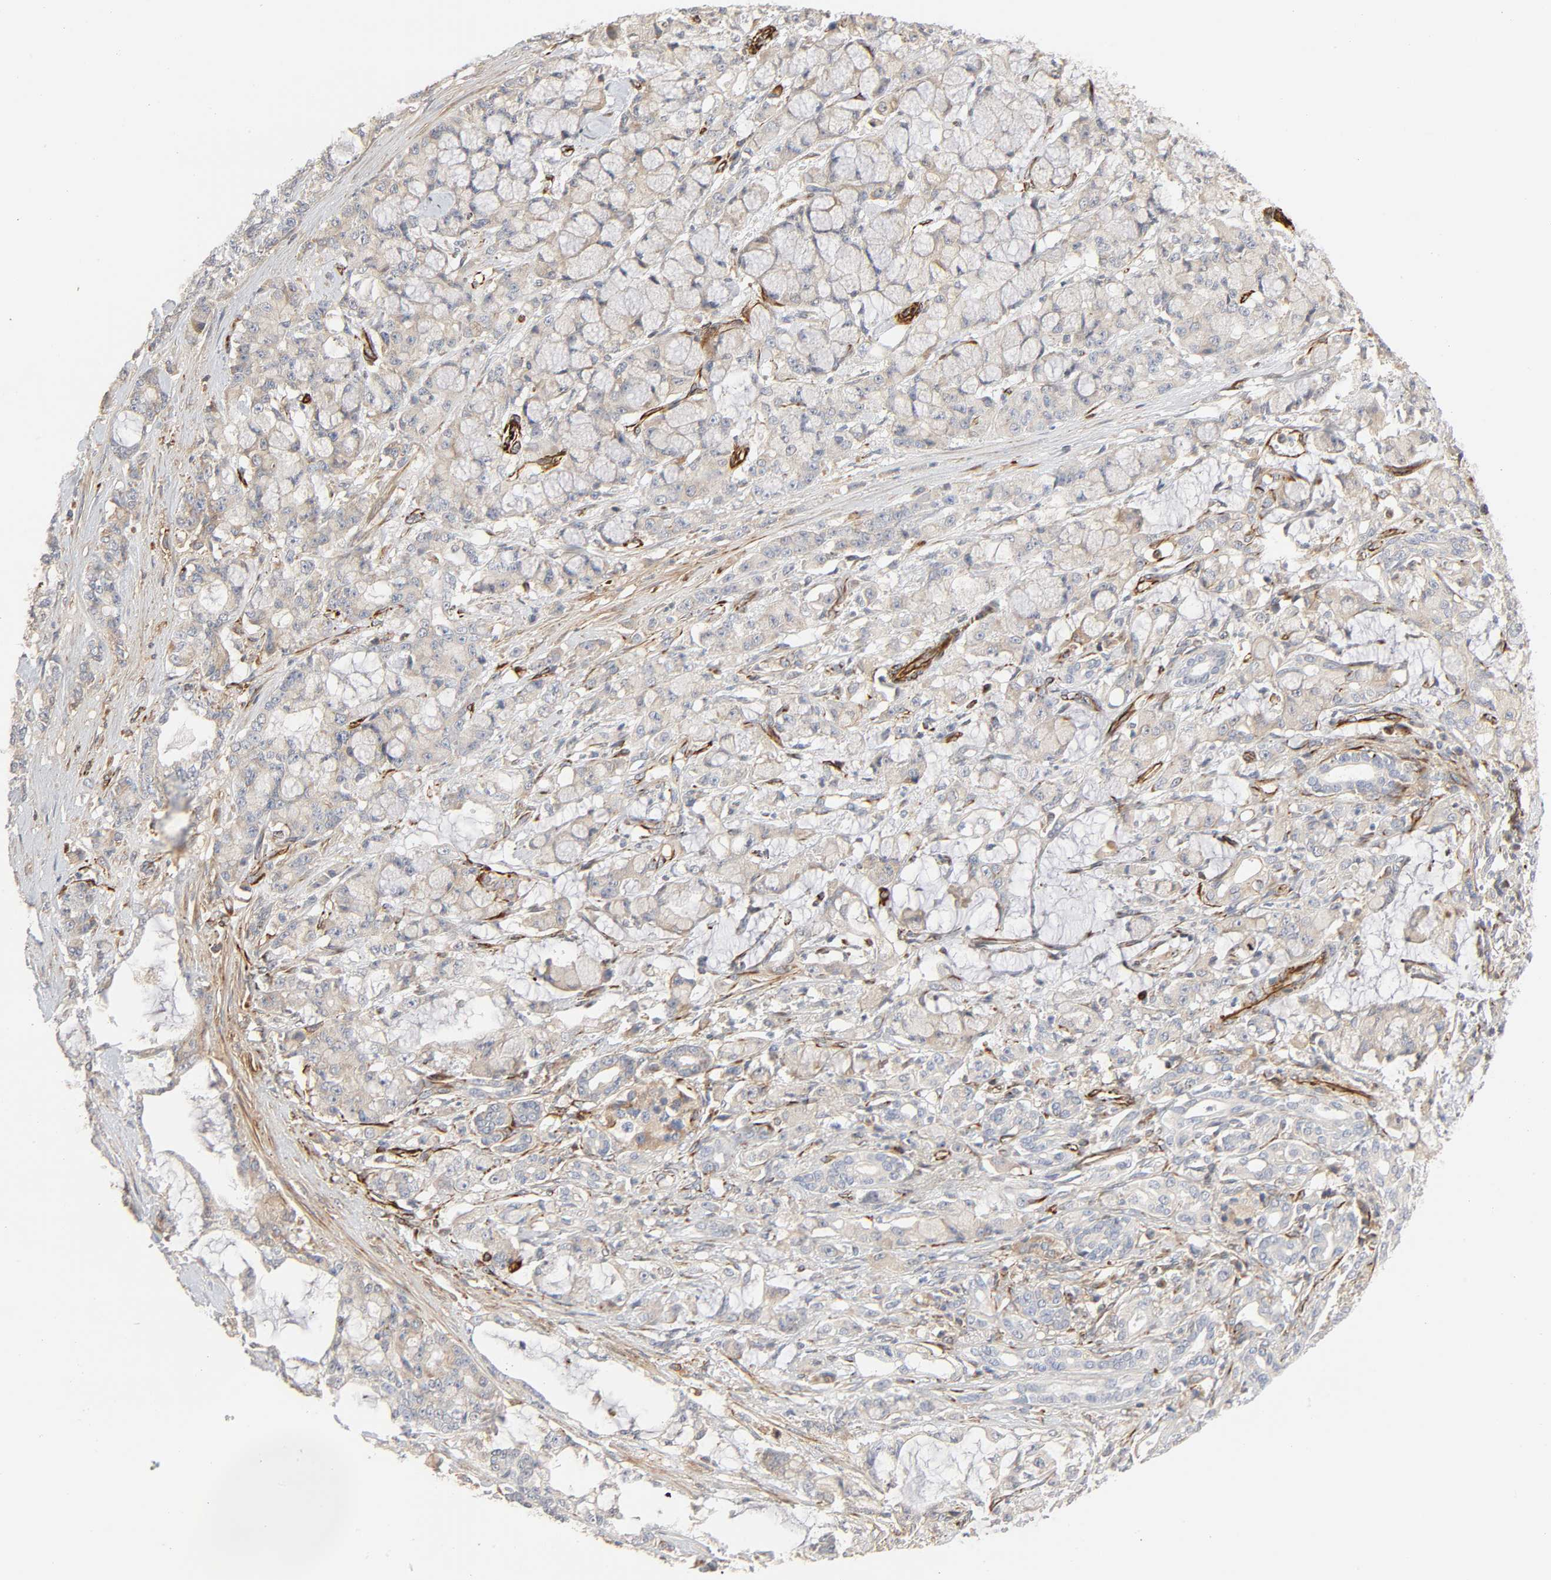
{"staining": {"intensity": "moderate", "quantity": ">75%", "location": "cytoplasmic/membranous"}, "tissue": "pancreatic cancer", "cell_type": "Tumor cells", "image_type": "cancer", "snomed": [{"axis": "morphology", "description": "Adenocarcinoma, NOS"}, {"axis": "topography", "description": "Pancreas"}], "caption": "Protein staining of pancreatic adenocarcinoma tissue exhibits moderate cytoplasmic/membranous positivity in about >75% of tumor cells.", "gene": "FAM118A", "patient": {"sex": "female", "age": 73}}